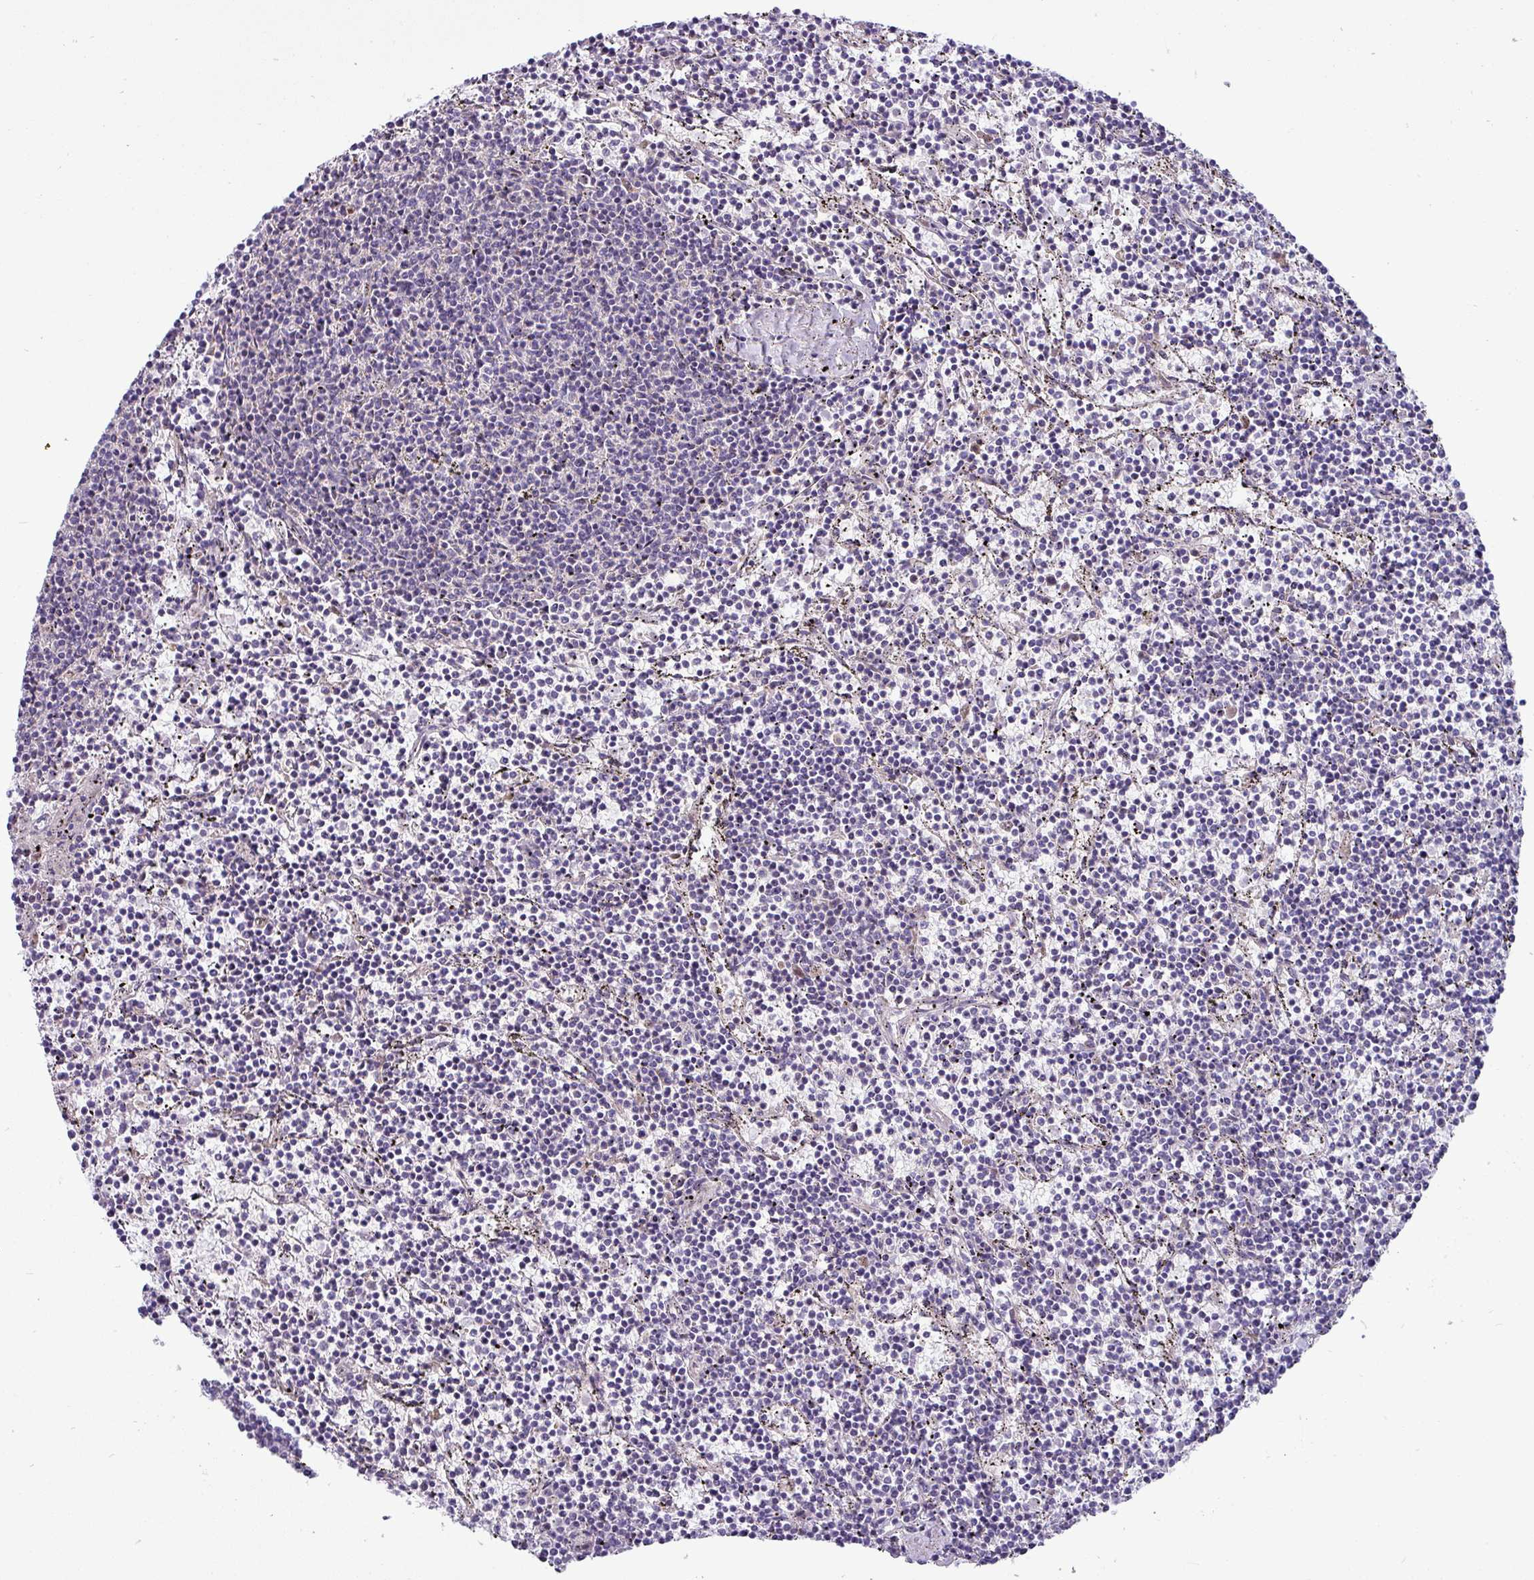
{"staining": {"intensity": "negative", "quantity": "none", "location": "none"}, "tissue": "lymphoma", "cell_type": "Tumor cells", "image_type": "cancer", "snomed": [{"axis": "morphology", "description": "Malignant lymphoma, non-Hodgkin's type, Low grade"}, {"axis": "topography", "description": "Spleen"}], "caption": "This is an immunohistochemistry (IHC) image of lymphoma. There is no expression in tumor cells.", "gene": "ACAP3", "patient": {"sex": "female", "age": 50}}